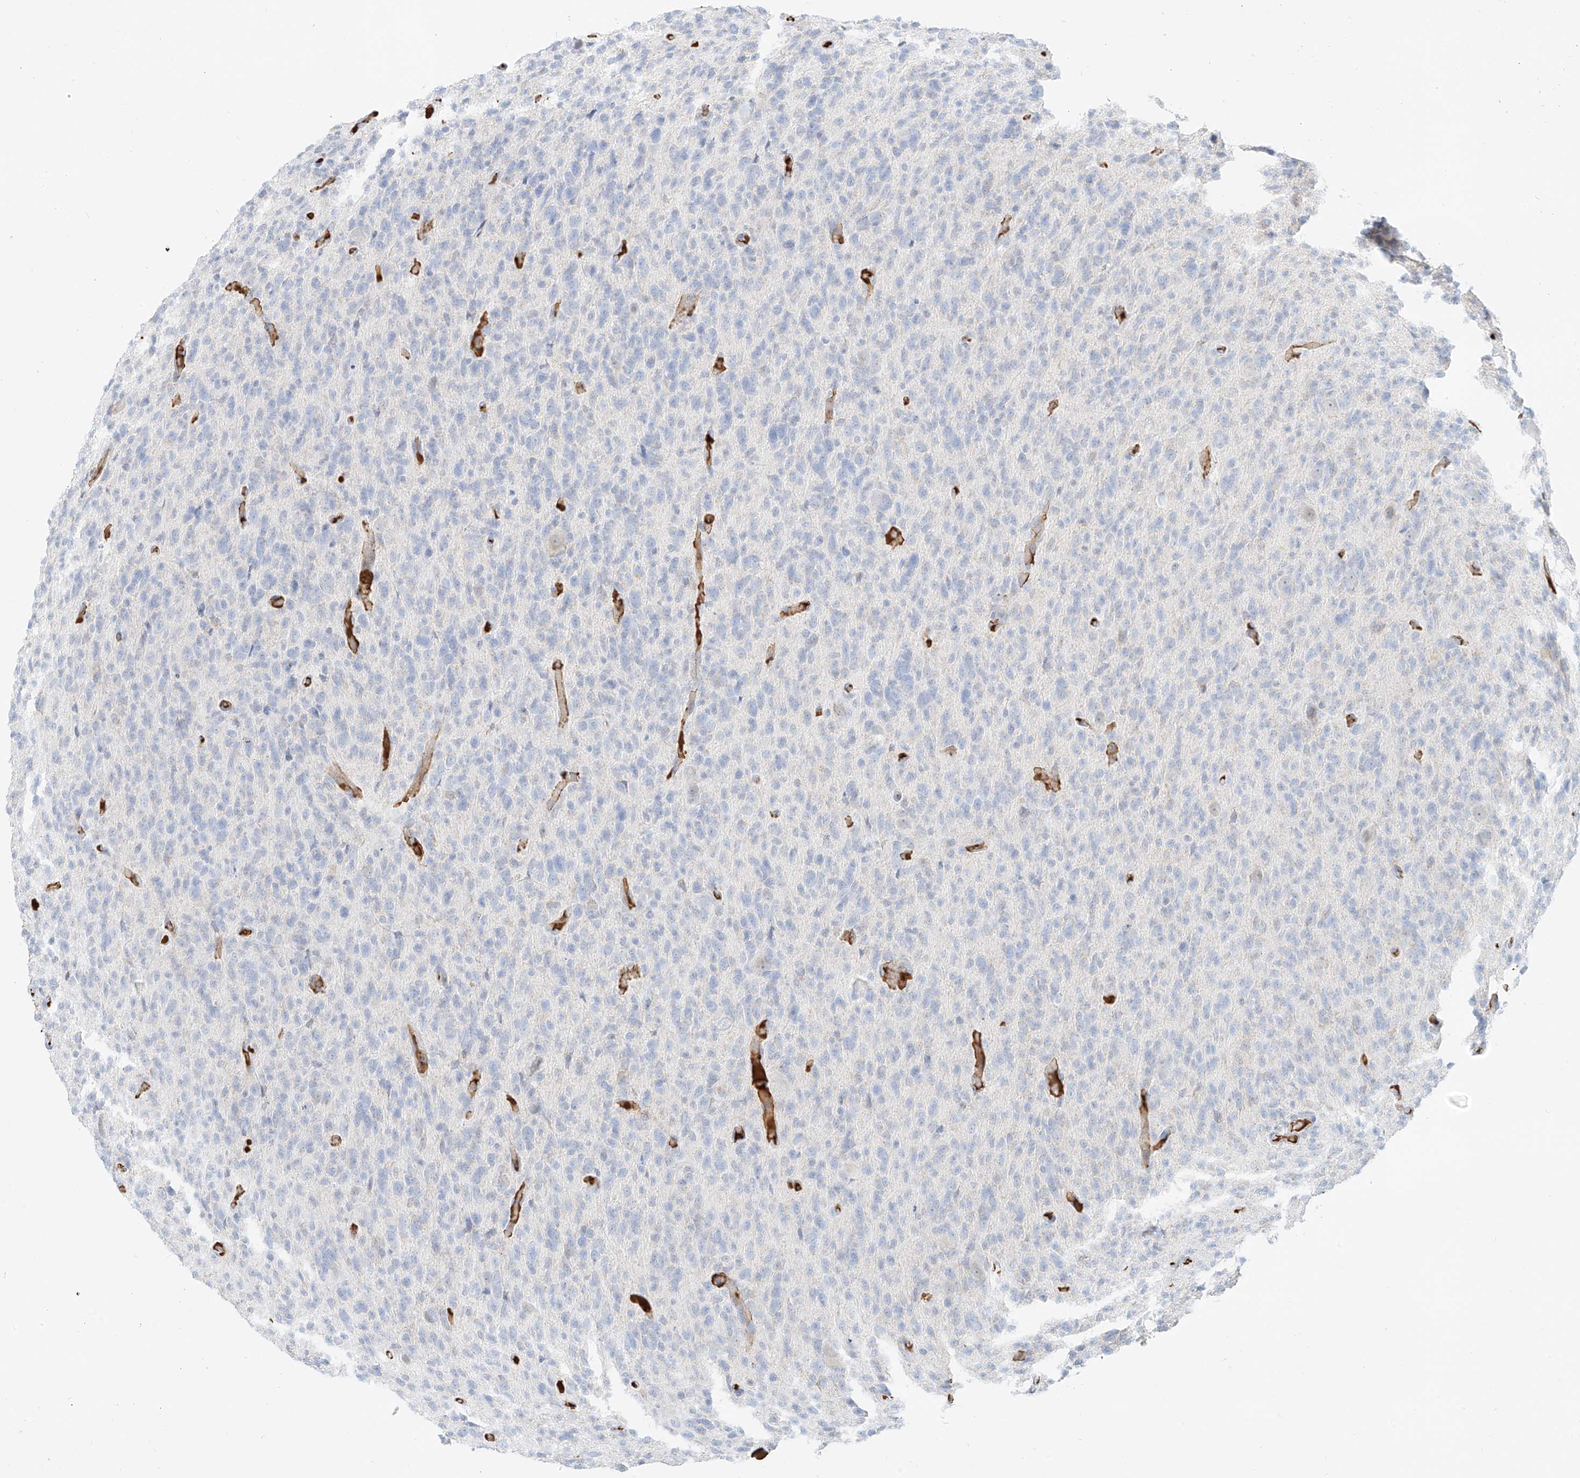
{"staining": {"intensity": "moderate", "quantity": "<25%", "location": "cytoplasmic/membranous"}, "tissue": "glioma", "cell_type": "Tumor cells", "image_type": "cancer", "snomed": [{"axis": "morphology", "description": "Glioma, malignant, High grade"}, {"axis": "topography", "description": "Brain"}], "caption": "High-power microscopy captured an IHC image of malignant glioma (high-grade), revealing moderate cytoplasmic/membranous positivity in approximately <25% of tumor cells.", "gene": "OCSTAMP", "patient": {"sex": "female", "age": 57}}